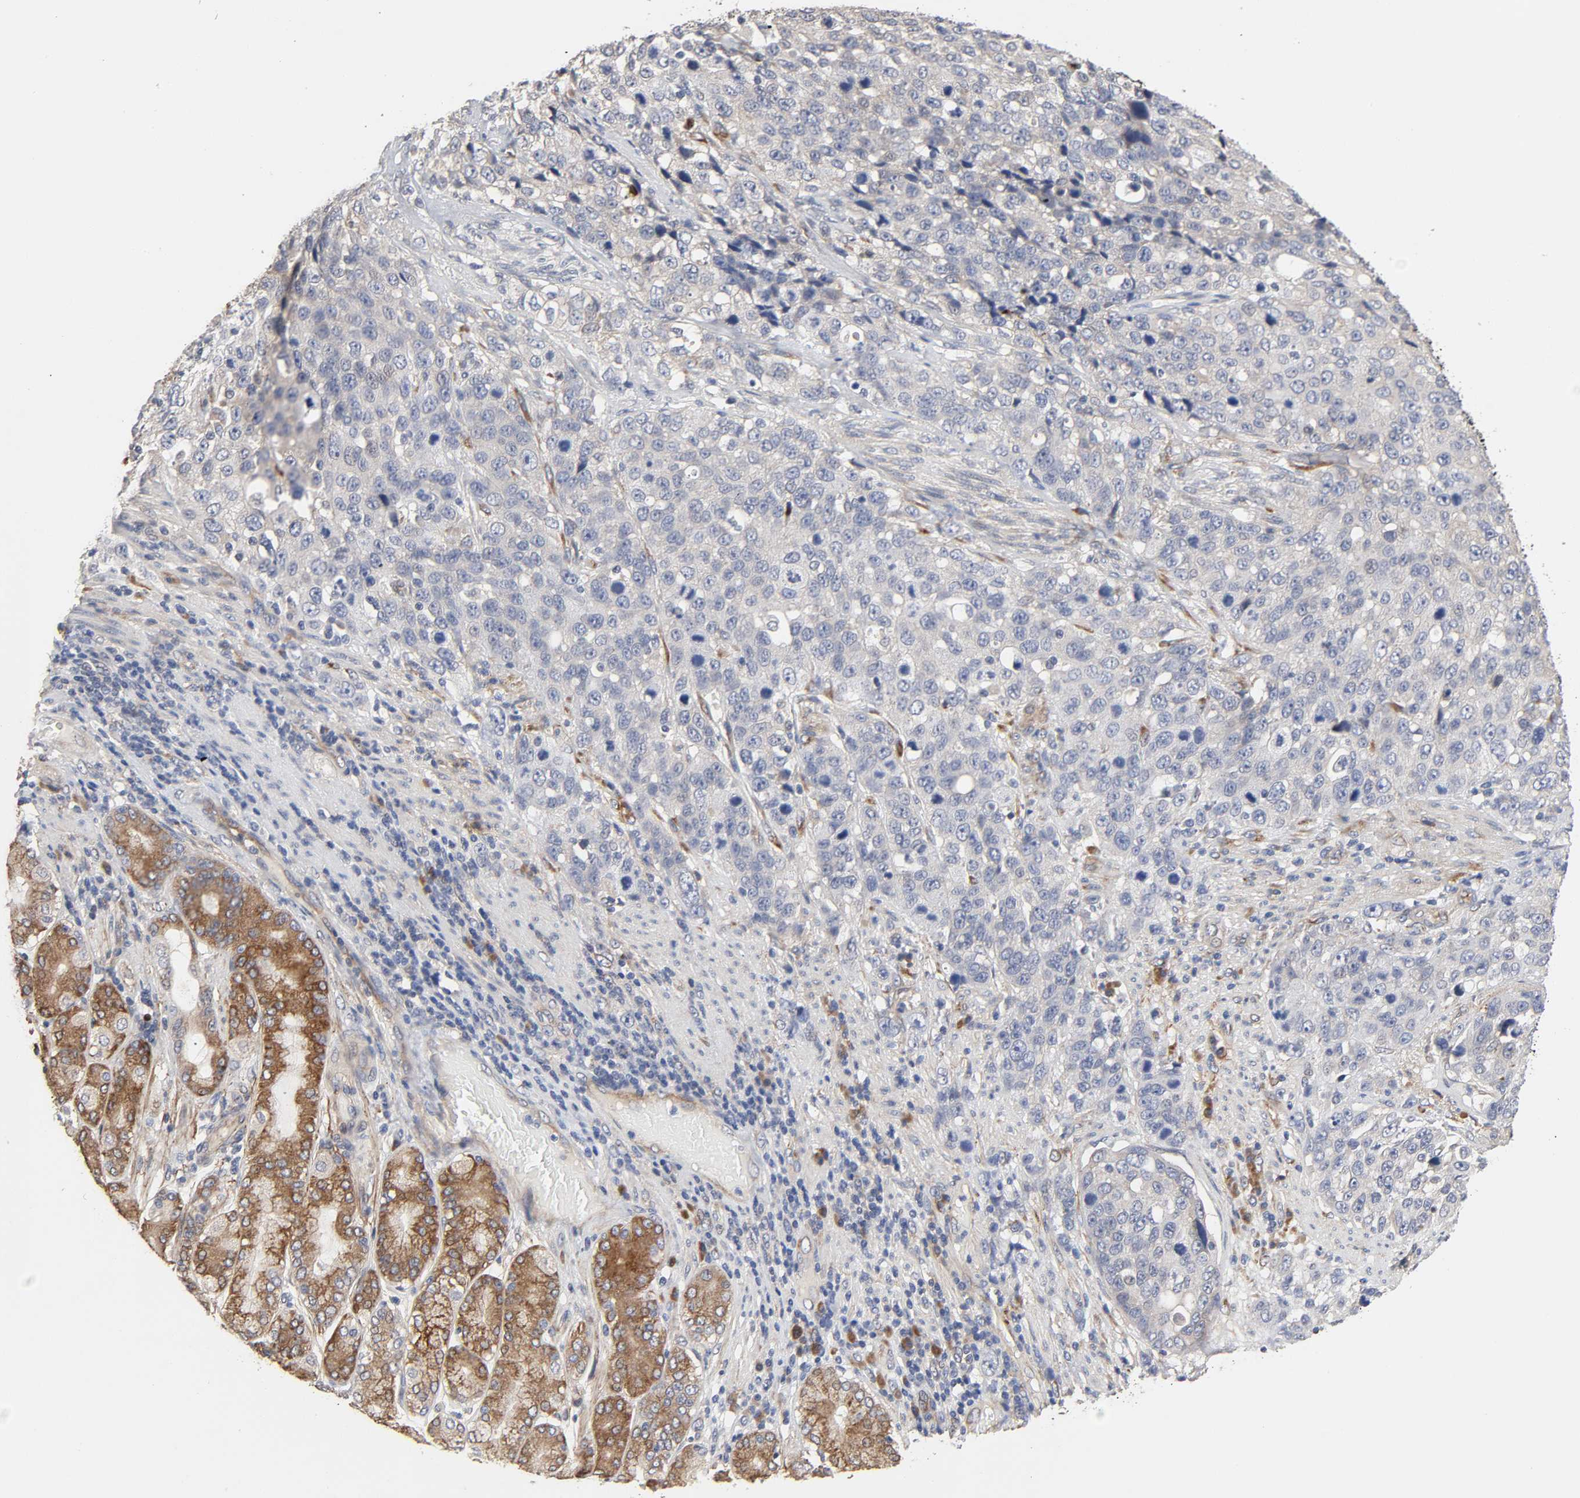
{"staining": {"intensity": "negative", "quantity": "none", "location": "none"}, "tissue": "stomach cancer", "cell_type": "Tumor cells", "image_type": "cancer", "snomed": [{"axis": "morphology", "description": "Normal tissue, NOS"}, {"axis": "morphology", "description": "Adenocarcinoma, NOS"}, {"axis": "topography", "description": "Stomach"}], "caption": "Immunohistochemistry (IHC) image of stomach cancer (adenocarcinoma) stained for a protein (brown), which shows no staining in tumor cells.", "gene": "HDLBP", "patient": {"sex": "male", "age": 48}}